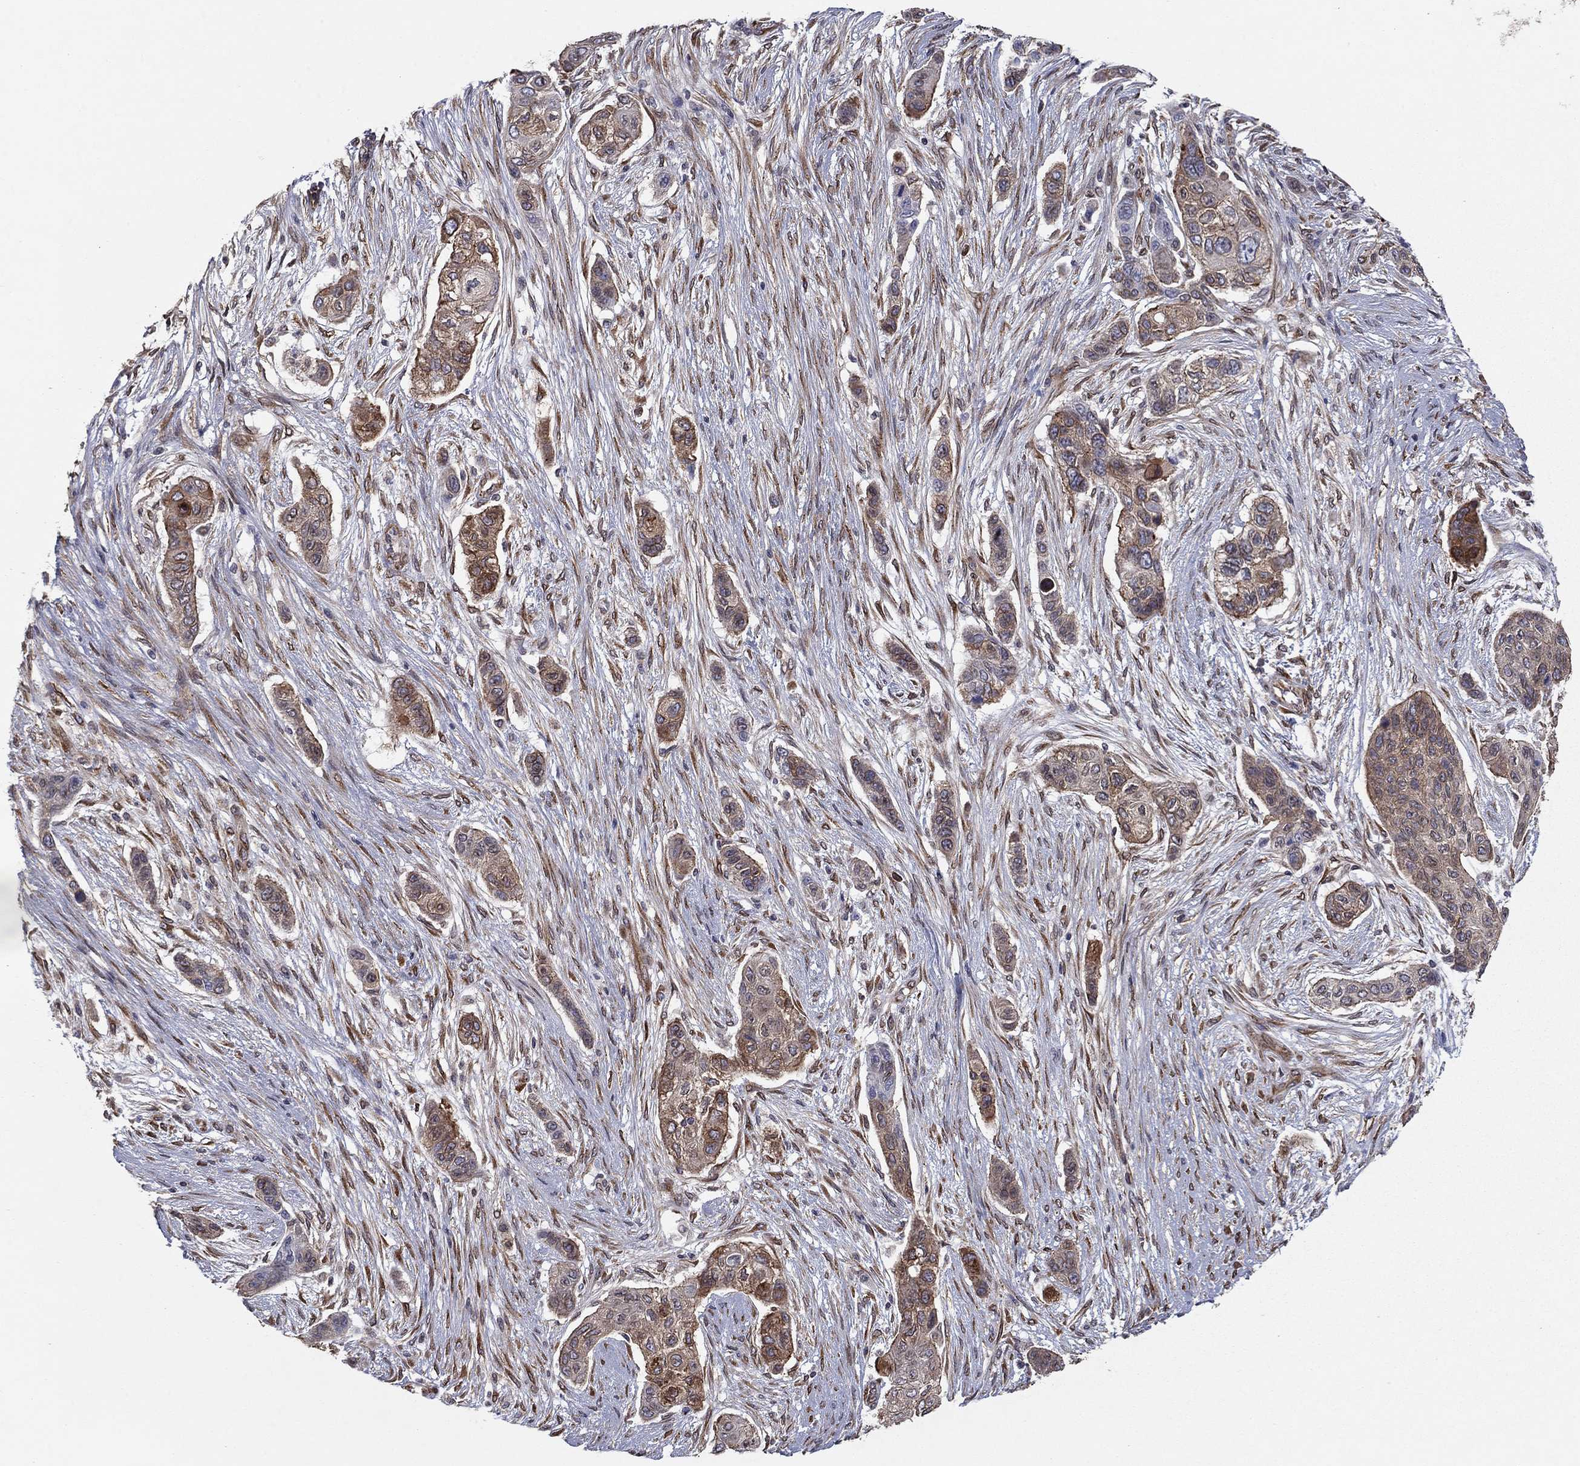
{"staining": {"intensity": "moderate", "quantity": "<25%", "location": "cytoplasmic/membranous"}, "tissue": "lung cancer", "cell_type": "Tumor cells", "image_type": "cancer", "snomed": [{"axis": "morphology", "description": "Squamous cell carcinoma, NOS"}, {"axis": "topography", "description": "Lung"}], "caption": "This photomicrograph exhibits IHC staining of lung squamous cell carcinoma, with low moderate cytoplasmic/membranous positivity in approximately <25% of tumor cells.", "gene": "YIF1A", "patient": {"sex": "male", "age": 69}}